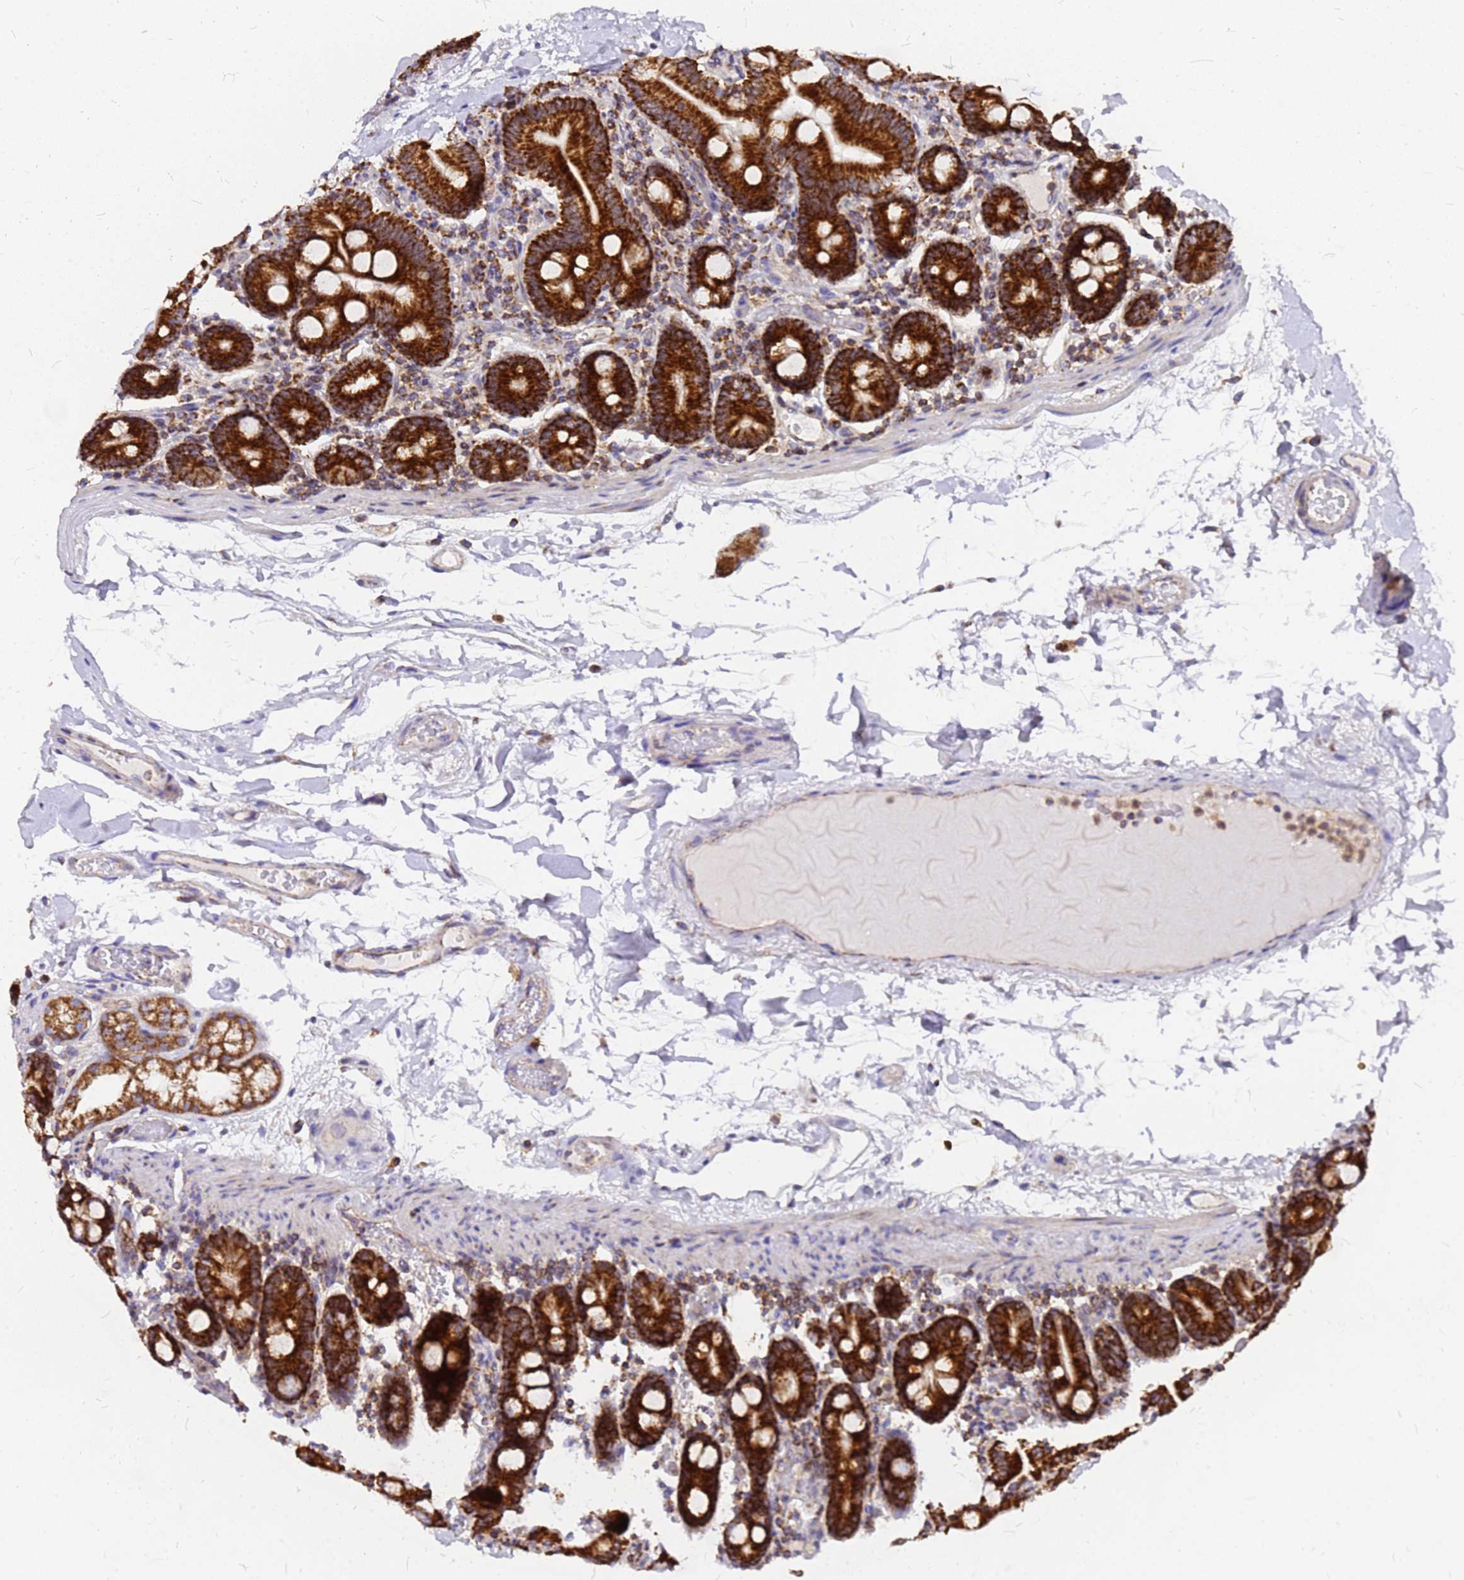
{"staining": {"intensity": "strong", "quantity": ">75%", "location": "cytoplasmic/membranous"}, "tissue": "duodenum", "cell_type": "Glandular cells", "image_type": "normal", "snomed": [{"axis": "morphology", "description": "Normal tissue, NOS"}, {"axis": "topography", "description": "Duodenum"}], "caption": "Protein expression analysis of unremarkable duodenum exhibits strong cytoplasmic/membranous positivity in approximately >75% of glandular cells.", "gene": "MRPS26", "patient": {"sex": "male", "age": 55}}